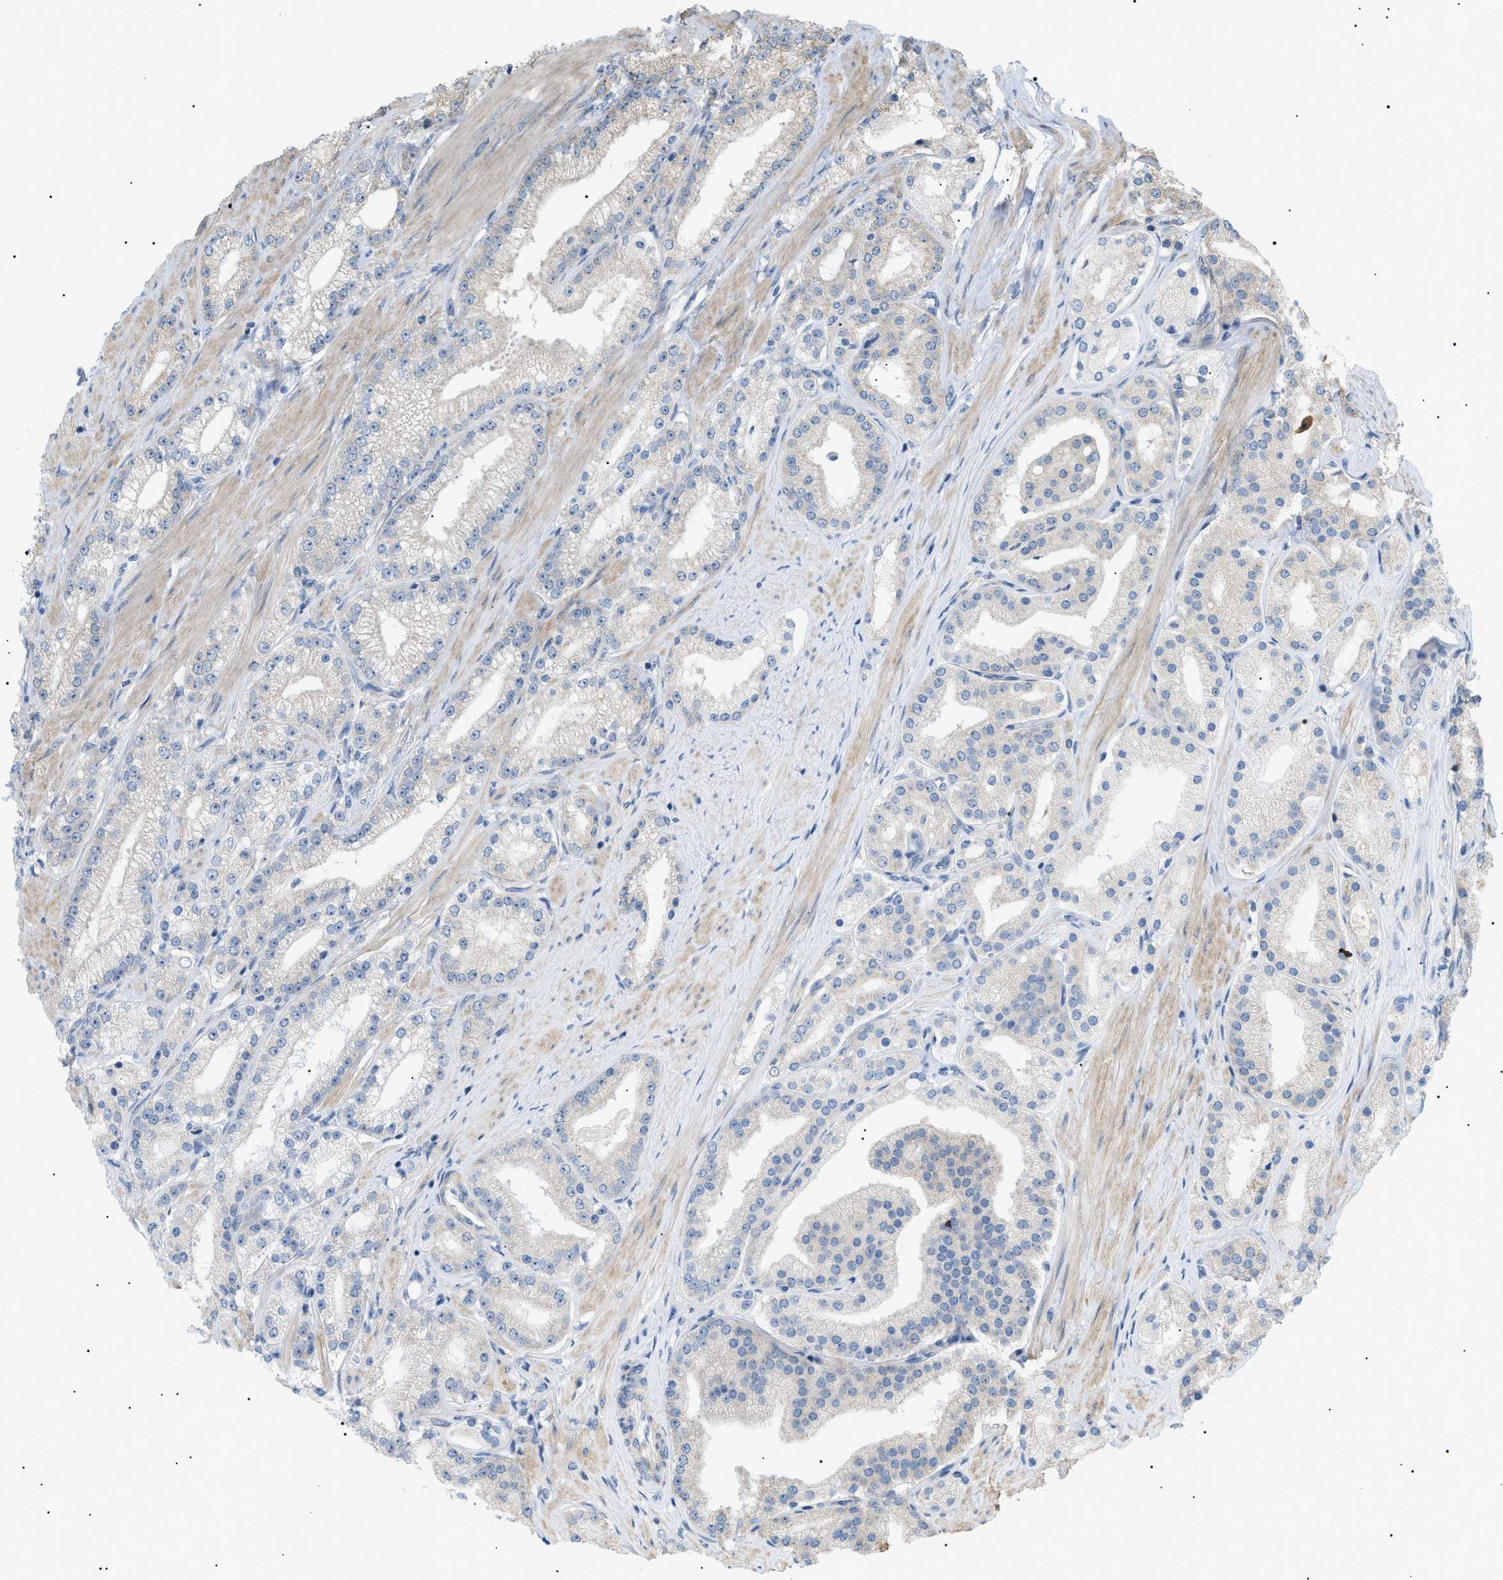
{"staining": {"intensity": "negative", "quantity": "none", "location": "none"}, "tissue": "prostate cancer", "cell_type": "Tumor cells", "image_type": "cancer", "snomed": [{"axis": "morphology", "description": "Adenocarcinoma, Low grade"}, {"axis": "topography", "description": "Prostate"}], "caption": "Immunohistochemistry image of neoplastic tissue: human prostate cancer stained with DAB reveals no significant protein expression in tumor cells.", "gene": "IRS2", "patient": {"sex": "male", "age": 63}}